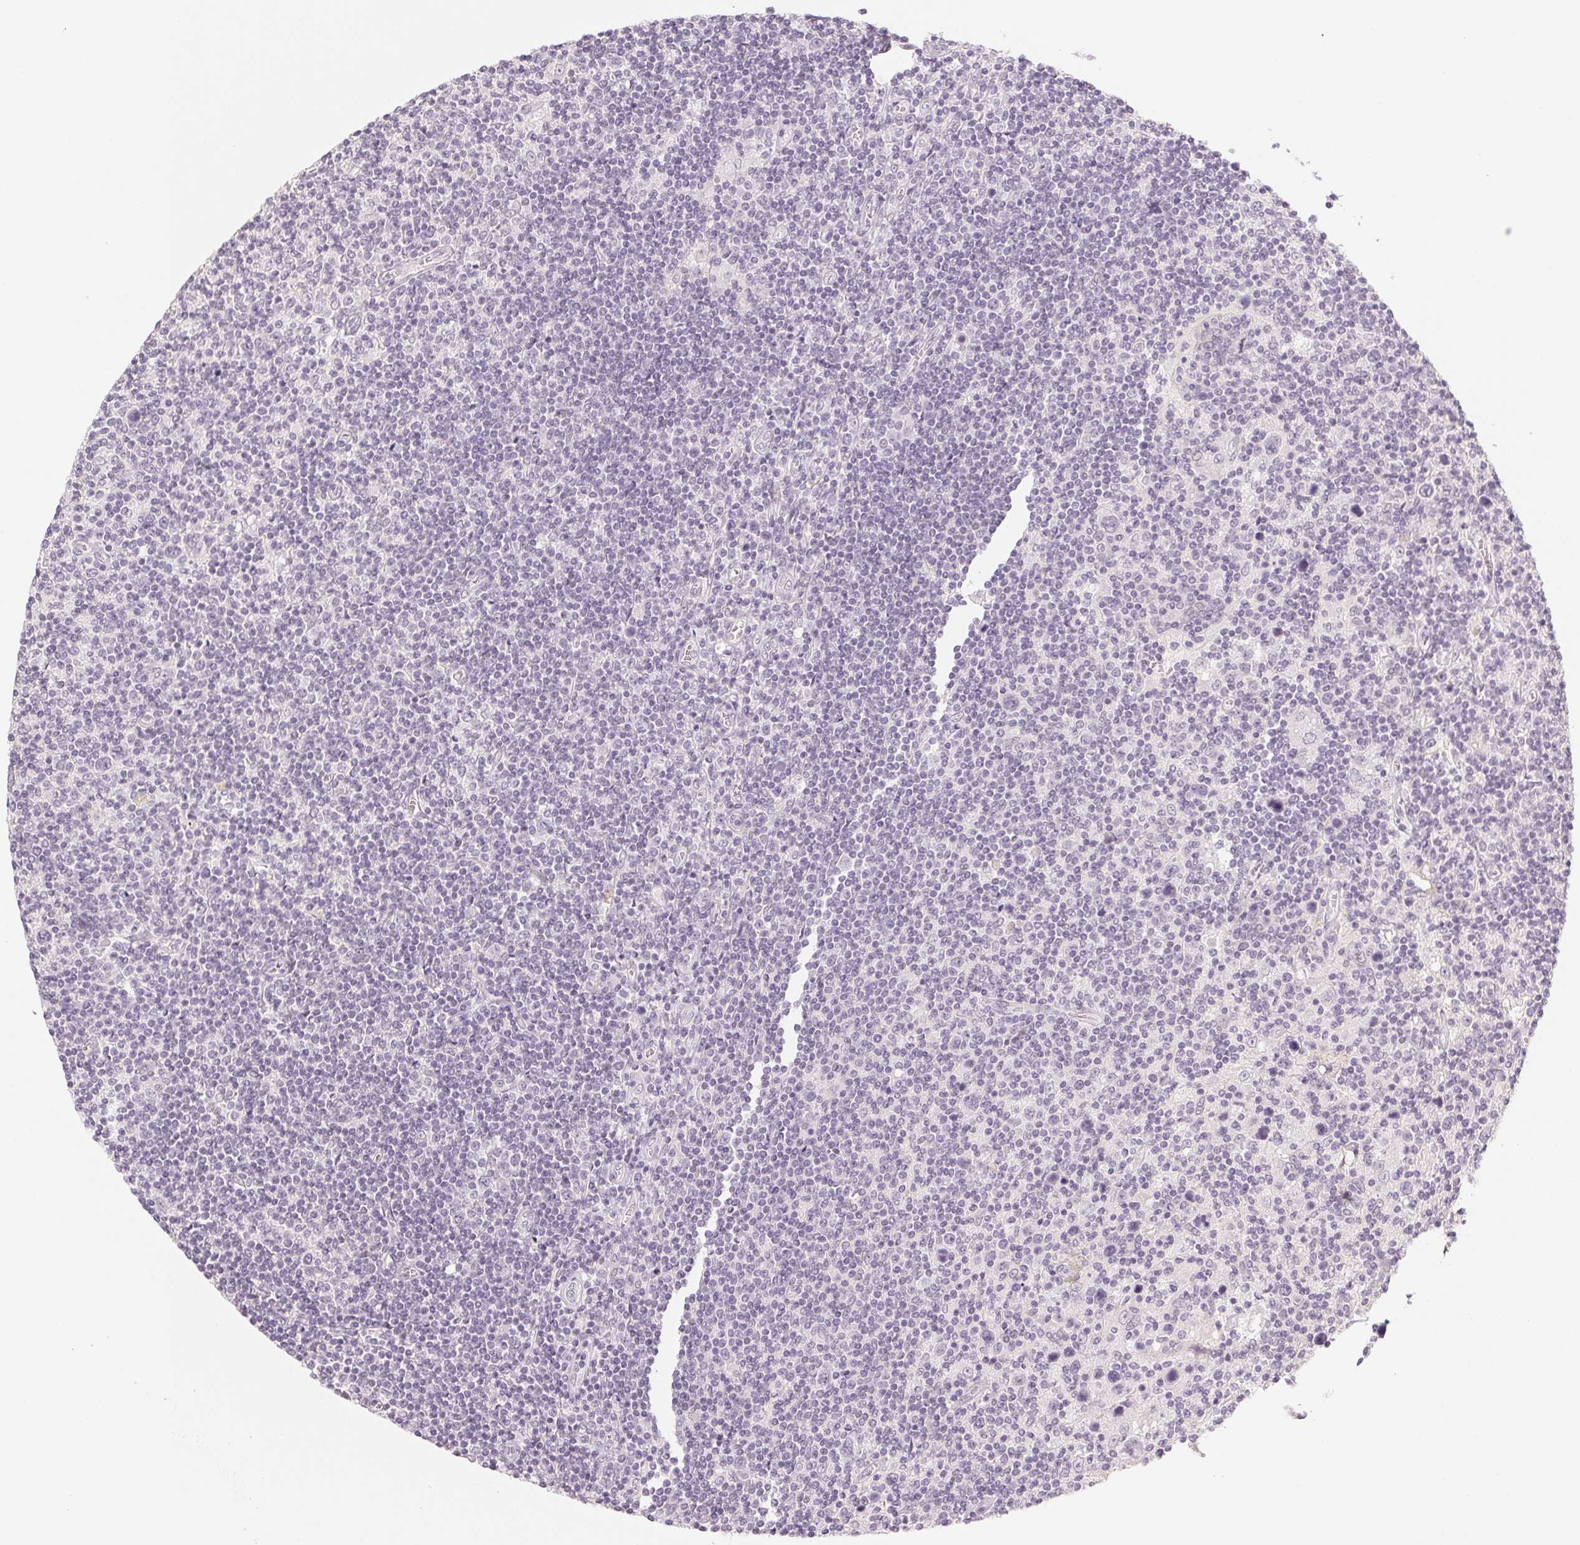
{"staining": {"intensity": "negative", "quantity": "none", "location": "none"}, "tissue": "lymphoma", "cell_type": "Tumor cells", "image_type": "cancer", "snomed": [{"axis": "morphology", "description": "Hodgkin's disease, NOS"}, {"axis": "topography", "description": "Lymph node"}], "caption": "Immunohistochemistry histopathology image of human lymphoma stained for a protein (brown), which exhibits no expression in tumor cells.", "gene": "MAP1LC3A", "patient": {"sex": "male", "age": 40}}